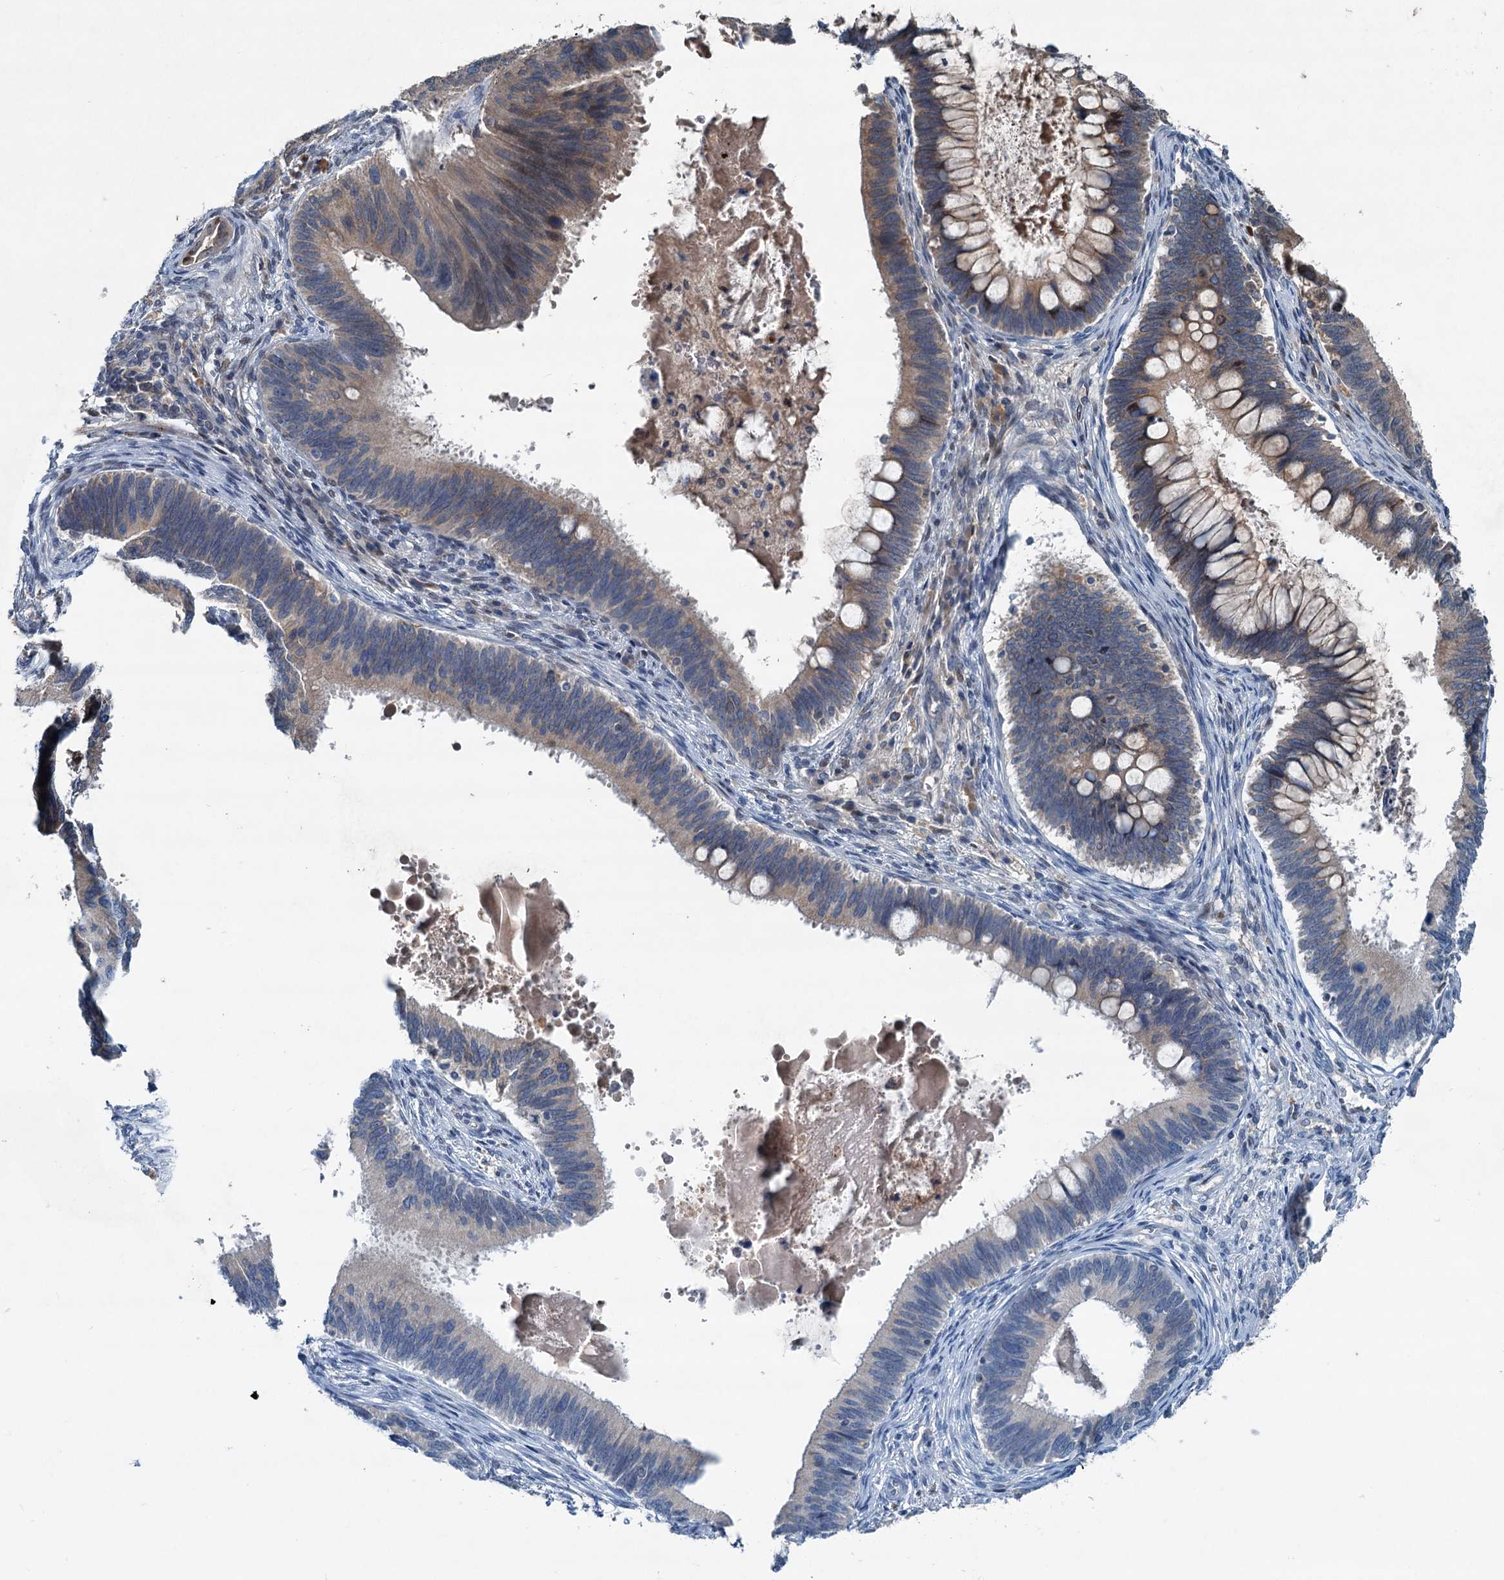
{"staining": {"intensity": "weak", "quantity": "25%-75%", "location": "cytoplasmic/membranous"}, "tissue": "cervical cancer", "cell_type": "Tumor cells", "image_type": "cancer", "snomed": [{"axis": "morphology", "description": "Adenocarcinoma, NOS"}, {"axis": "topography", "description": "Cervix"}], "caption": "About 25%-75% of tumor cells in human adenocarcinoma (cervical) display weak cytoplasmic/membranous protein expression as visualized by brown immunohistochemical staining.", "gene": "TAPBPL", "patient": {"sex": "female", "age": 42}}